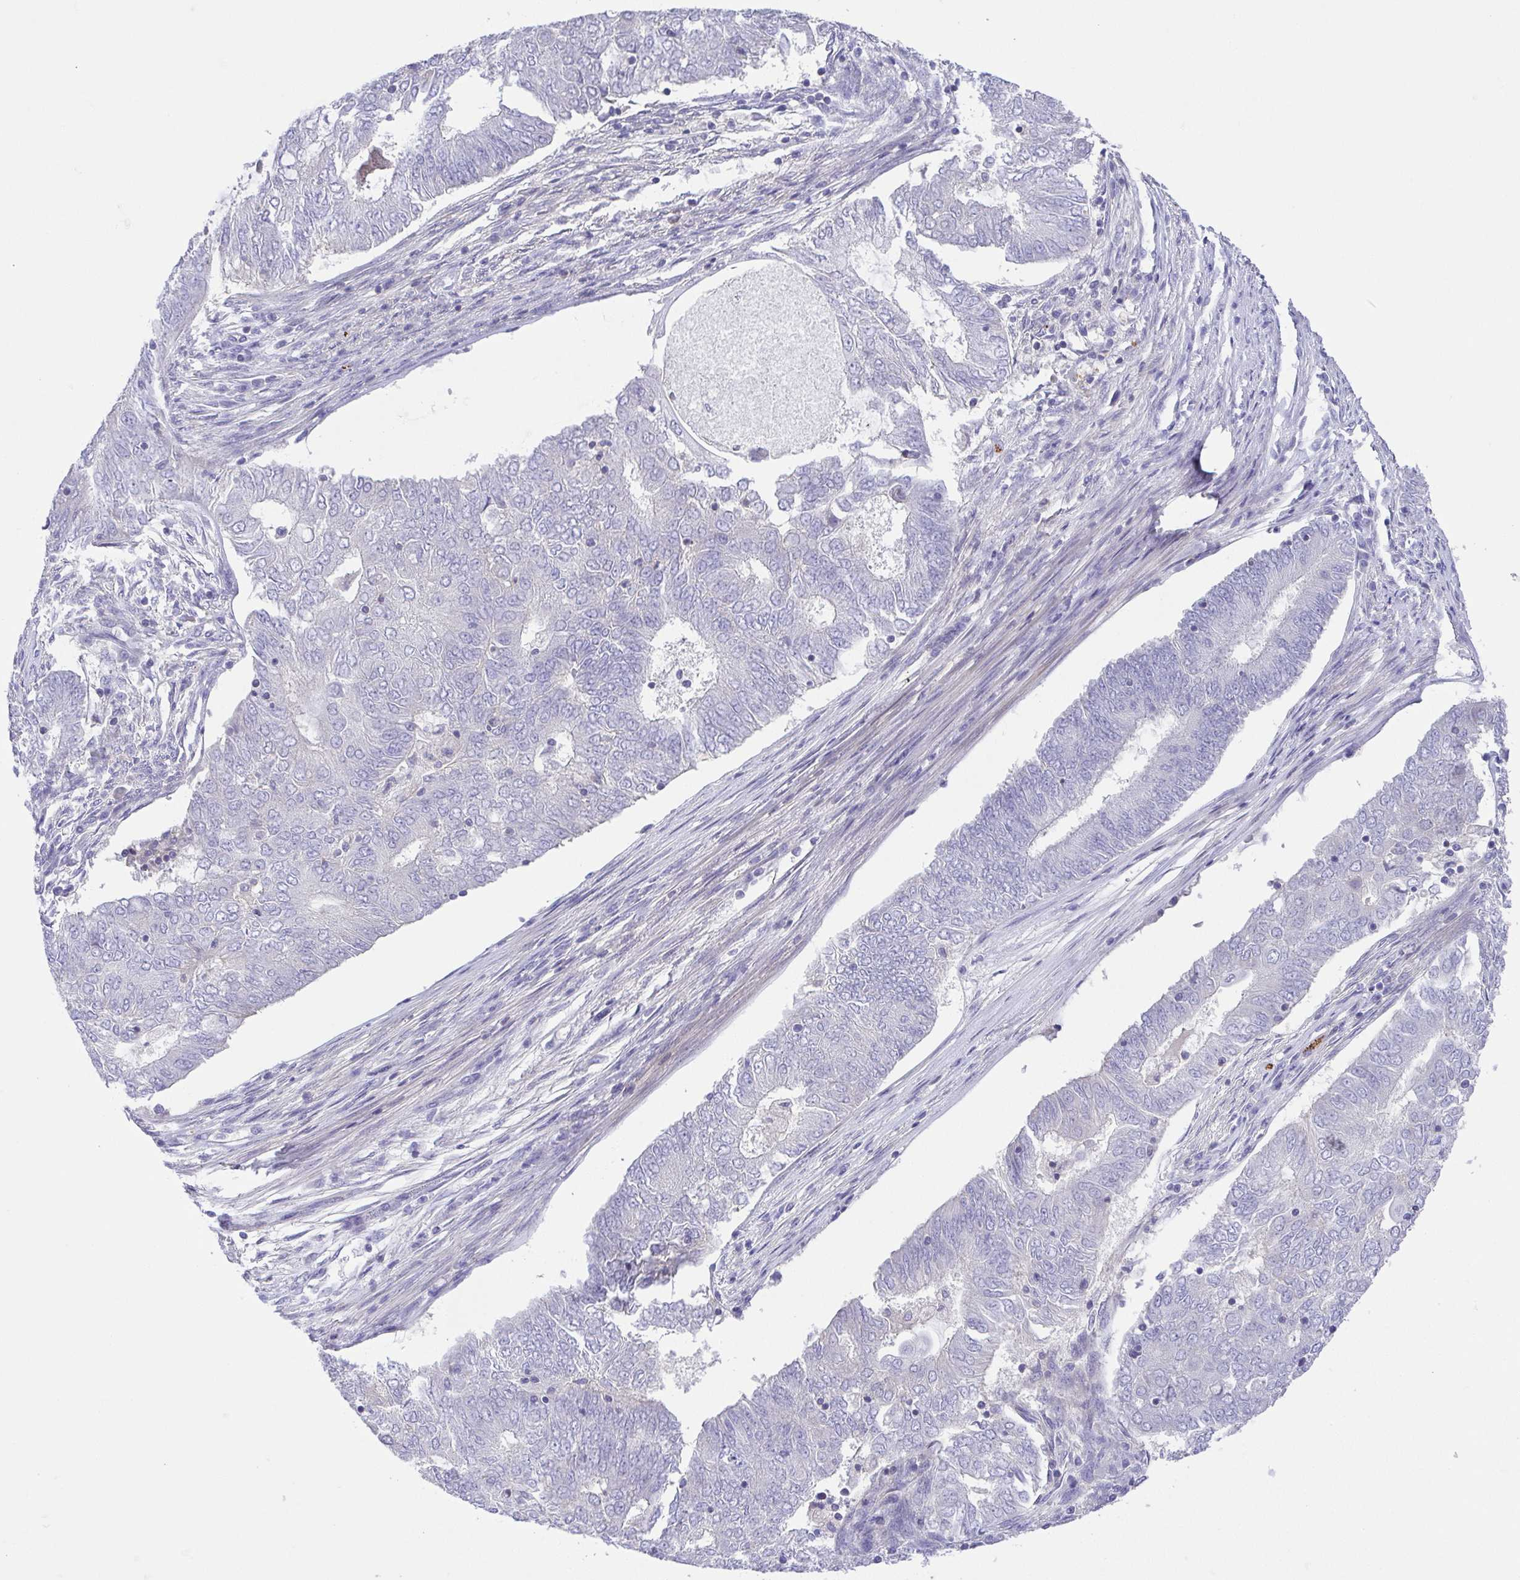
{"staining": {"intensity": "negative", "quantity": "none", "location": "none"}, "tissue": "endometrial cancer", "cell_type": "Tumor cells", "image_type": "cancer", "snomed": [{"axis": "morphology", "description": "Adenocarcinoma, NOS"}, {"axis": "topography", "description": "Endometrium"}], "caption": "Endometrial cancer (adenocarcinoma) was stained to show a protein in brown. There is no significant staining in tumor cells.", "gene": "PRR14L", "patient": {"sex": "female", "age": 62}}